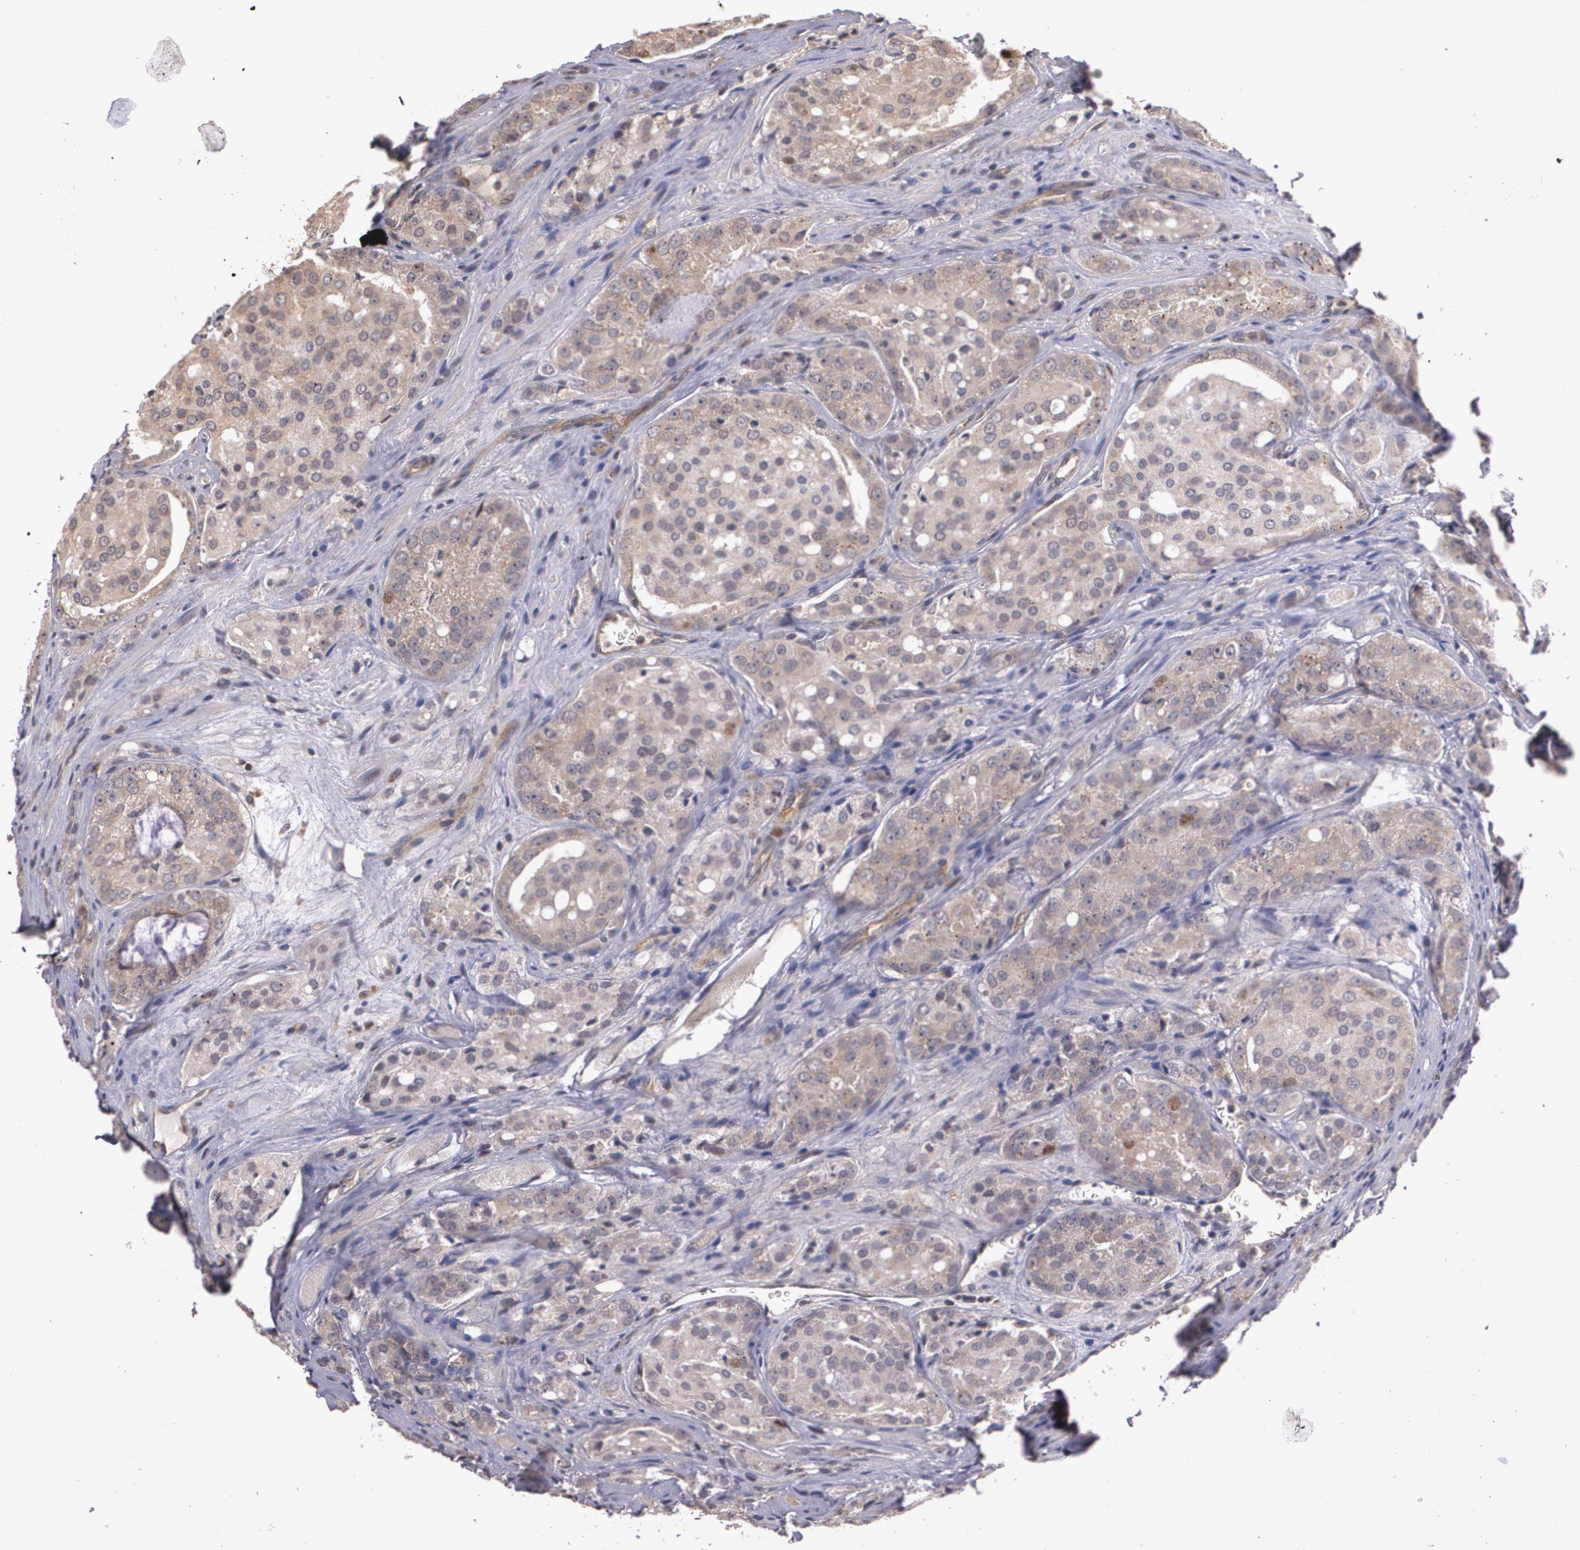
{"staining": {"intensity": "weak", "quantity": ">75%", "location": "cytoplasmic/membranous"}, "tissue": "prostate cancer", "cell_type": "Tumor cells", "image_type": "cancer", "snomed": [{"axis": "morphology", "description": "Adenocarcinoma, Medium grade"}, {"axis": "topography", "description": "Prostate"}], "caption": "Immunohistochemistry (IHC) image of neoplastic tissue: medium-grade adenocarcinoma (prostate) stained using immunohistochemistry (IHC) exhibits low levels of weak protein expression localized specifically in the cytoplasmic/membranous of tumor cells, appearing as a cytoplasmic/membranous brown color.", "gene": "BRCA1", "patient": {"sex": "male", "age": 60}}